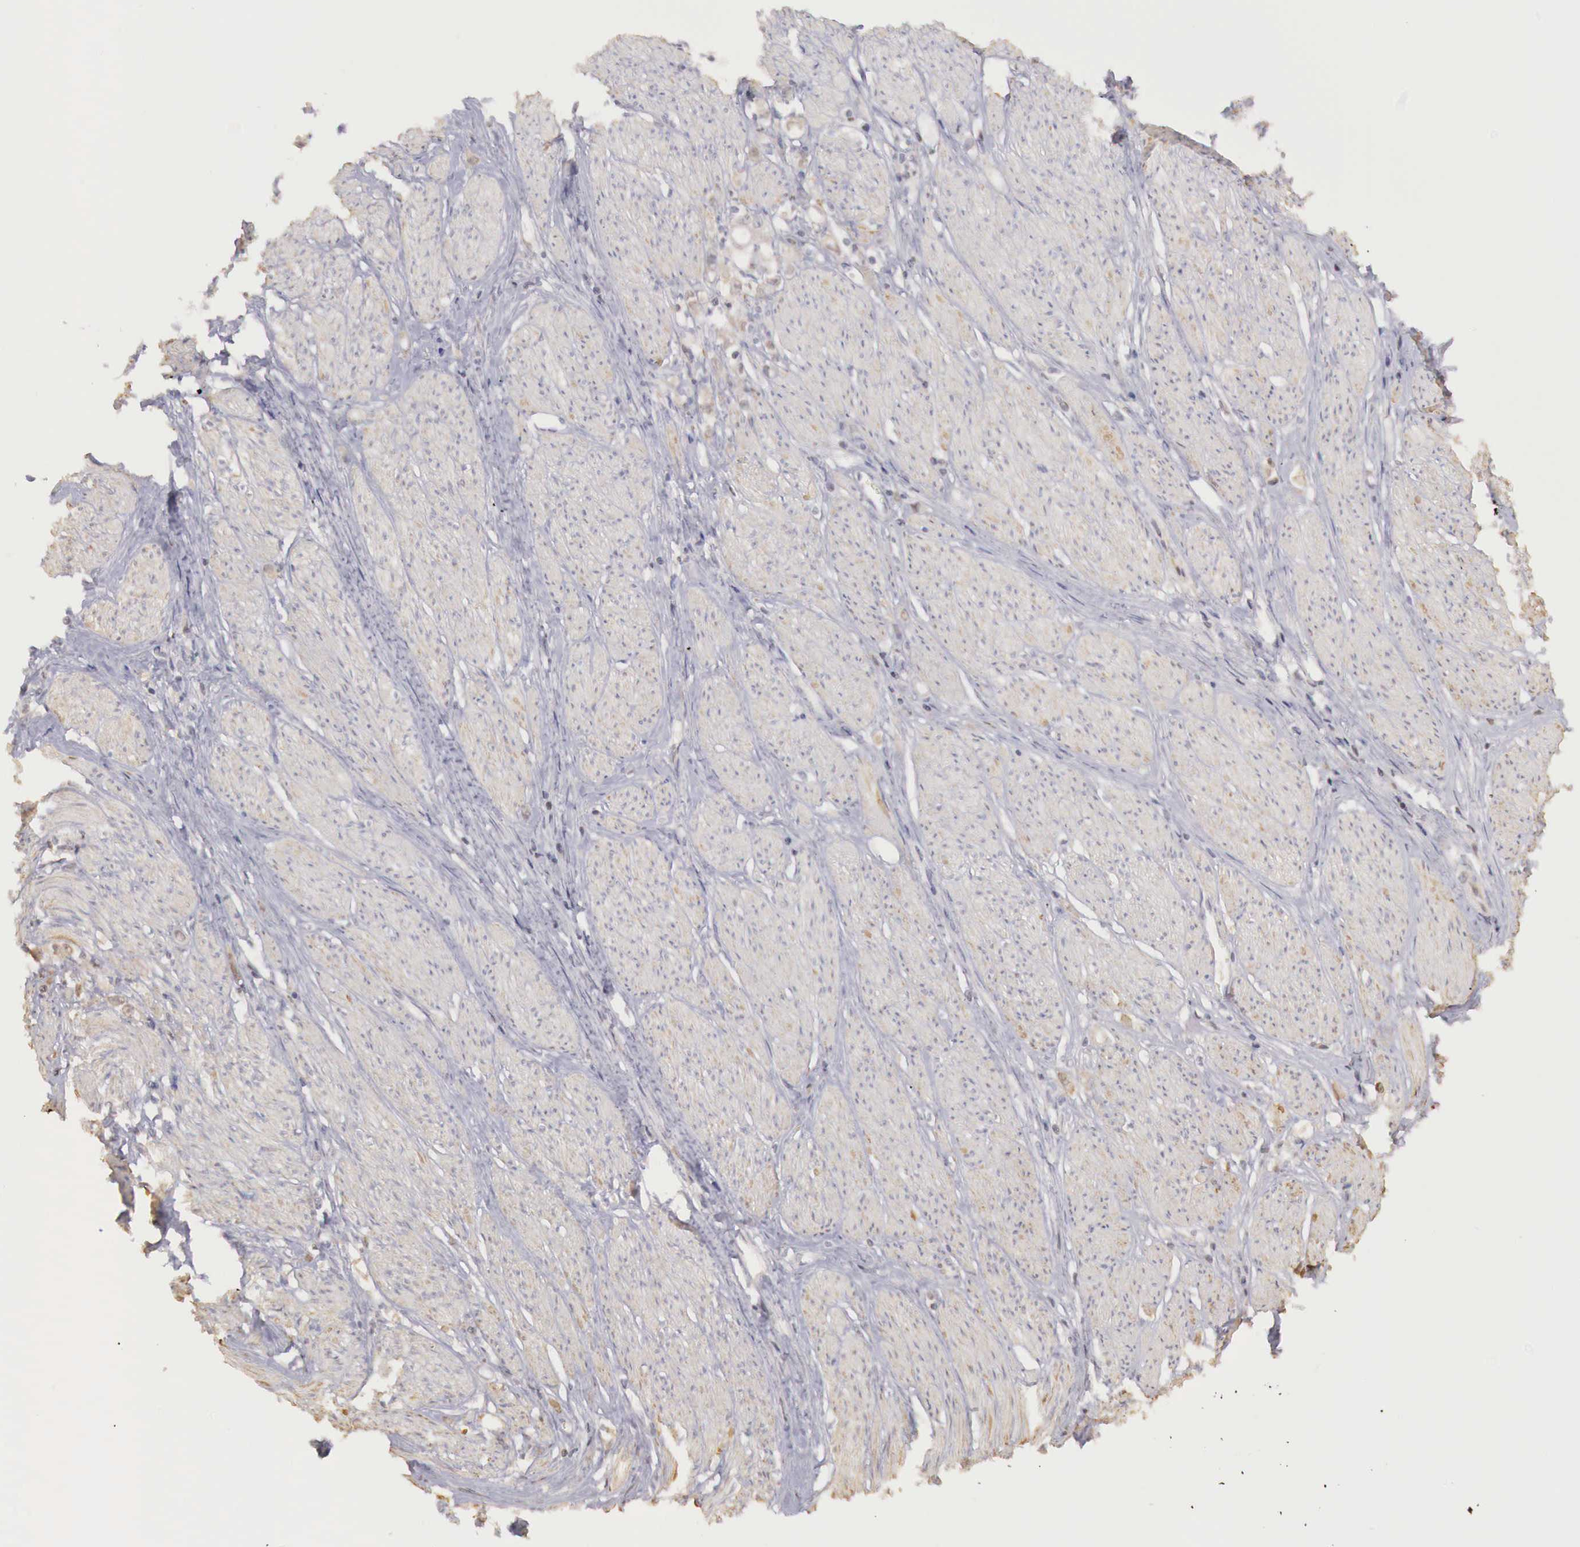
{"staining": {"intensity": "weak", "quantity": ">75%", "location": "cytoplasmic/membranous"}, "tissue": "stomach cancer", "cell_type": "Tumor cells", "image_type": "cancer", "snomed": [{"axis": "morphology", "description": "Adenocarcinoma, NOS"}, {"axis": "topography", "description": "Stomach"}], "caption": "IHC (DAB) staining of stomach cancer (adenocarcinoma) shows weak cytoplasmic/membranous protein expression in about >75% of tumor cells.", "gene": "TBC1D9", "patient": {"sex": "male", "age": 72}}